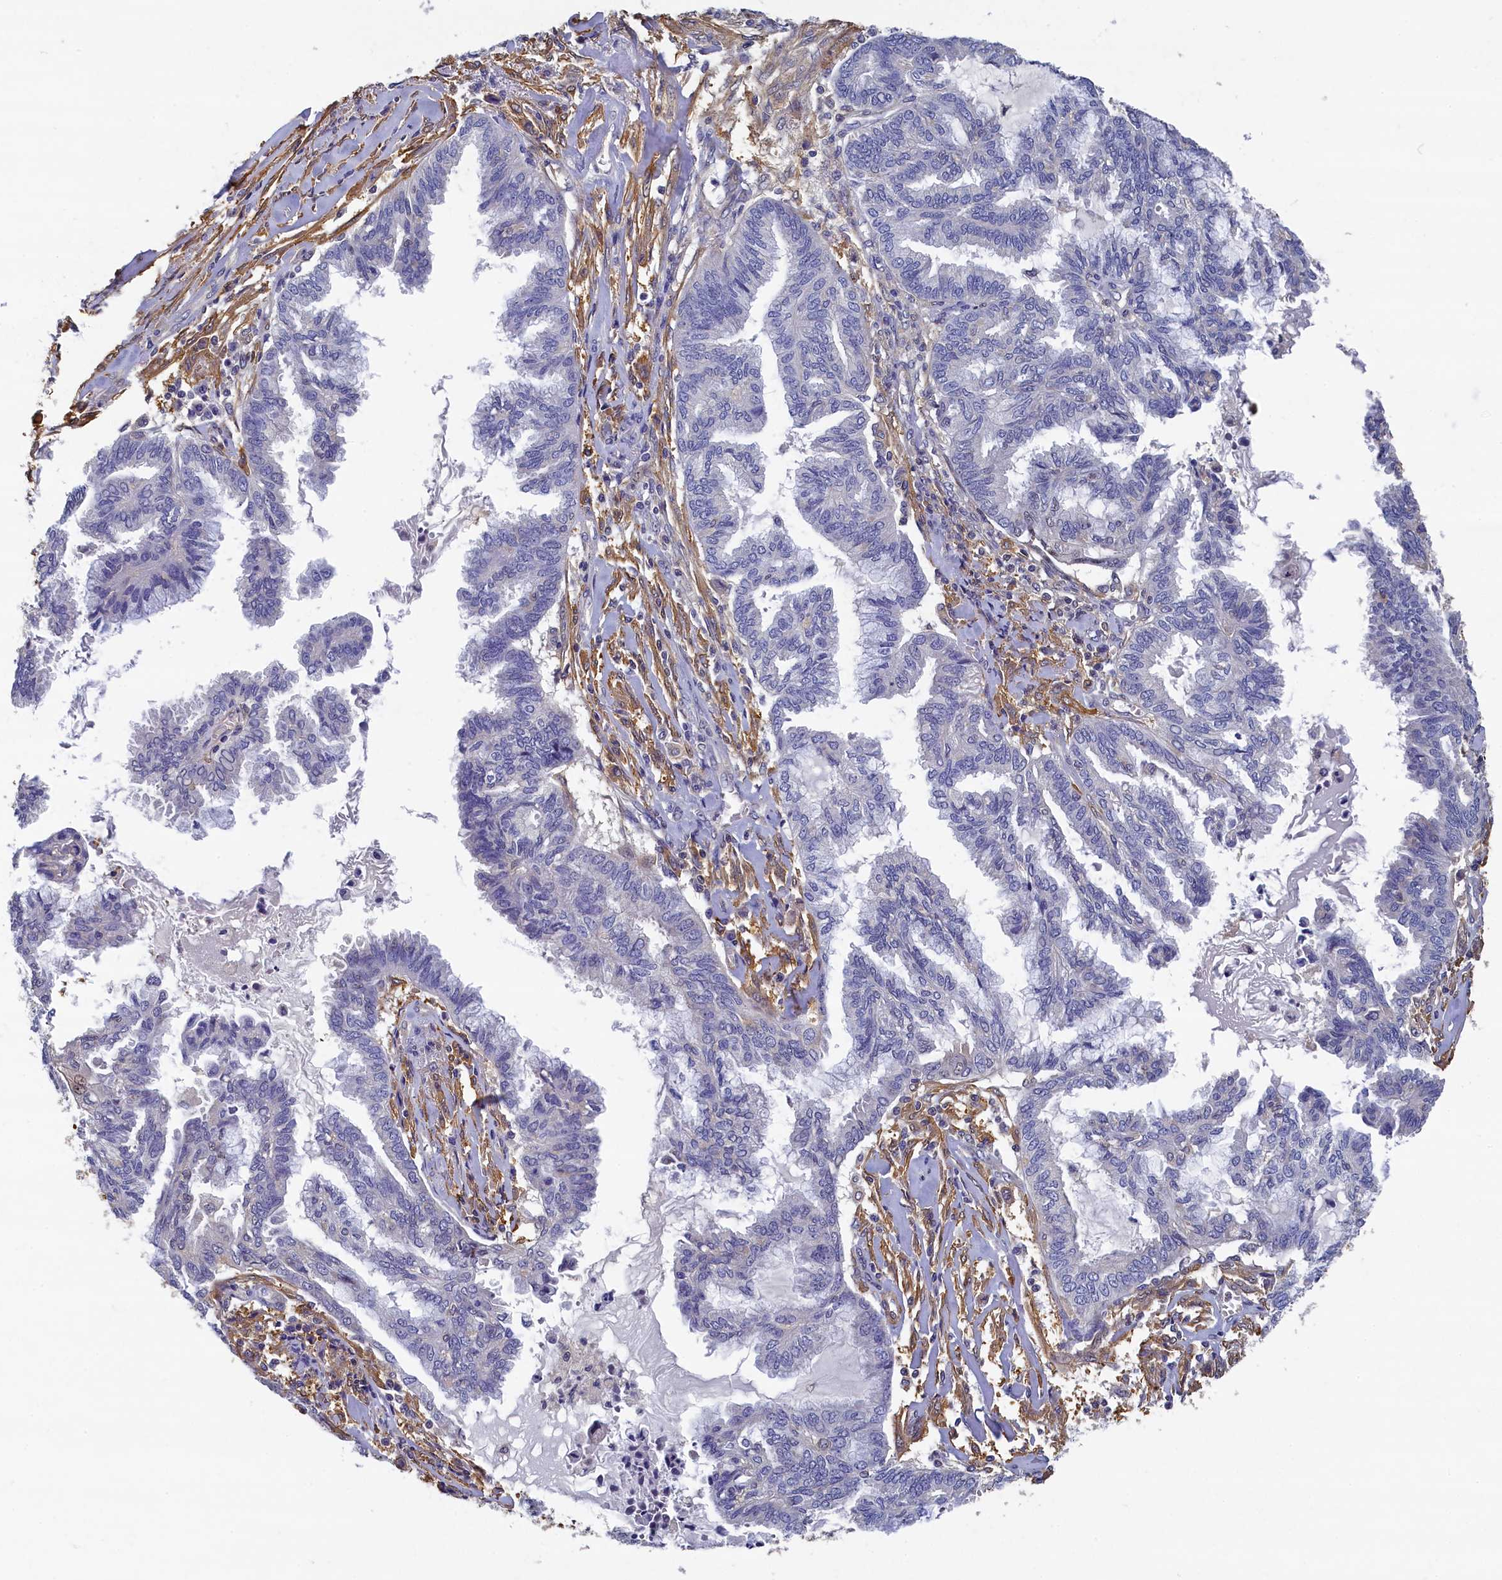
{"staining": {"intensity": "negative", "quantity": "none", "location": "none"}, "tissue": "endometrial cancer", "cell_type": "Tumor cells", "image_type": "cancer", "snomed": [{"axis": "morphology", "description": "Adenocarcinoma, NOS"}, {"axis": "topography", "description": "Endometrium"}], "caption": "Immunohistochemistry (IHC) of human endometrial cancer displays no expression in tumor cells.", "gene": "TBCB", "patient": {"sex": "female", "age": 86}}